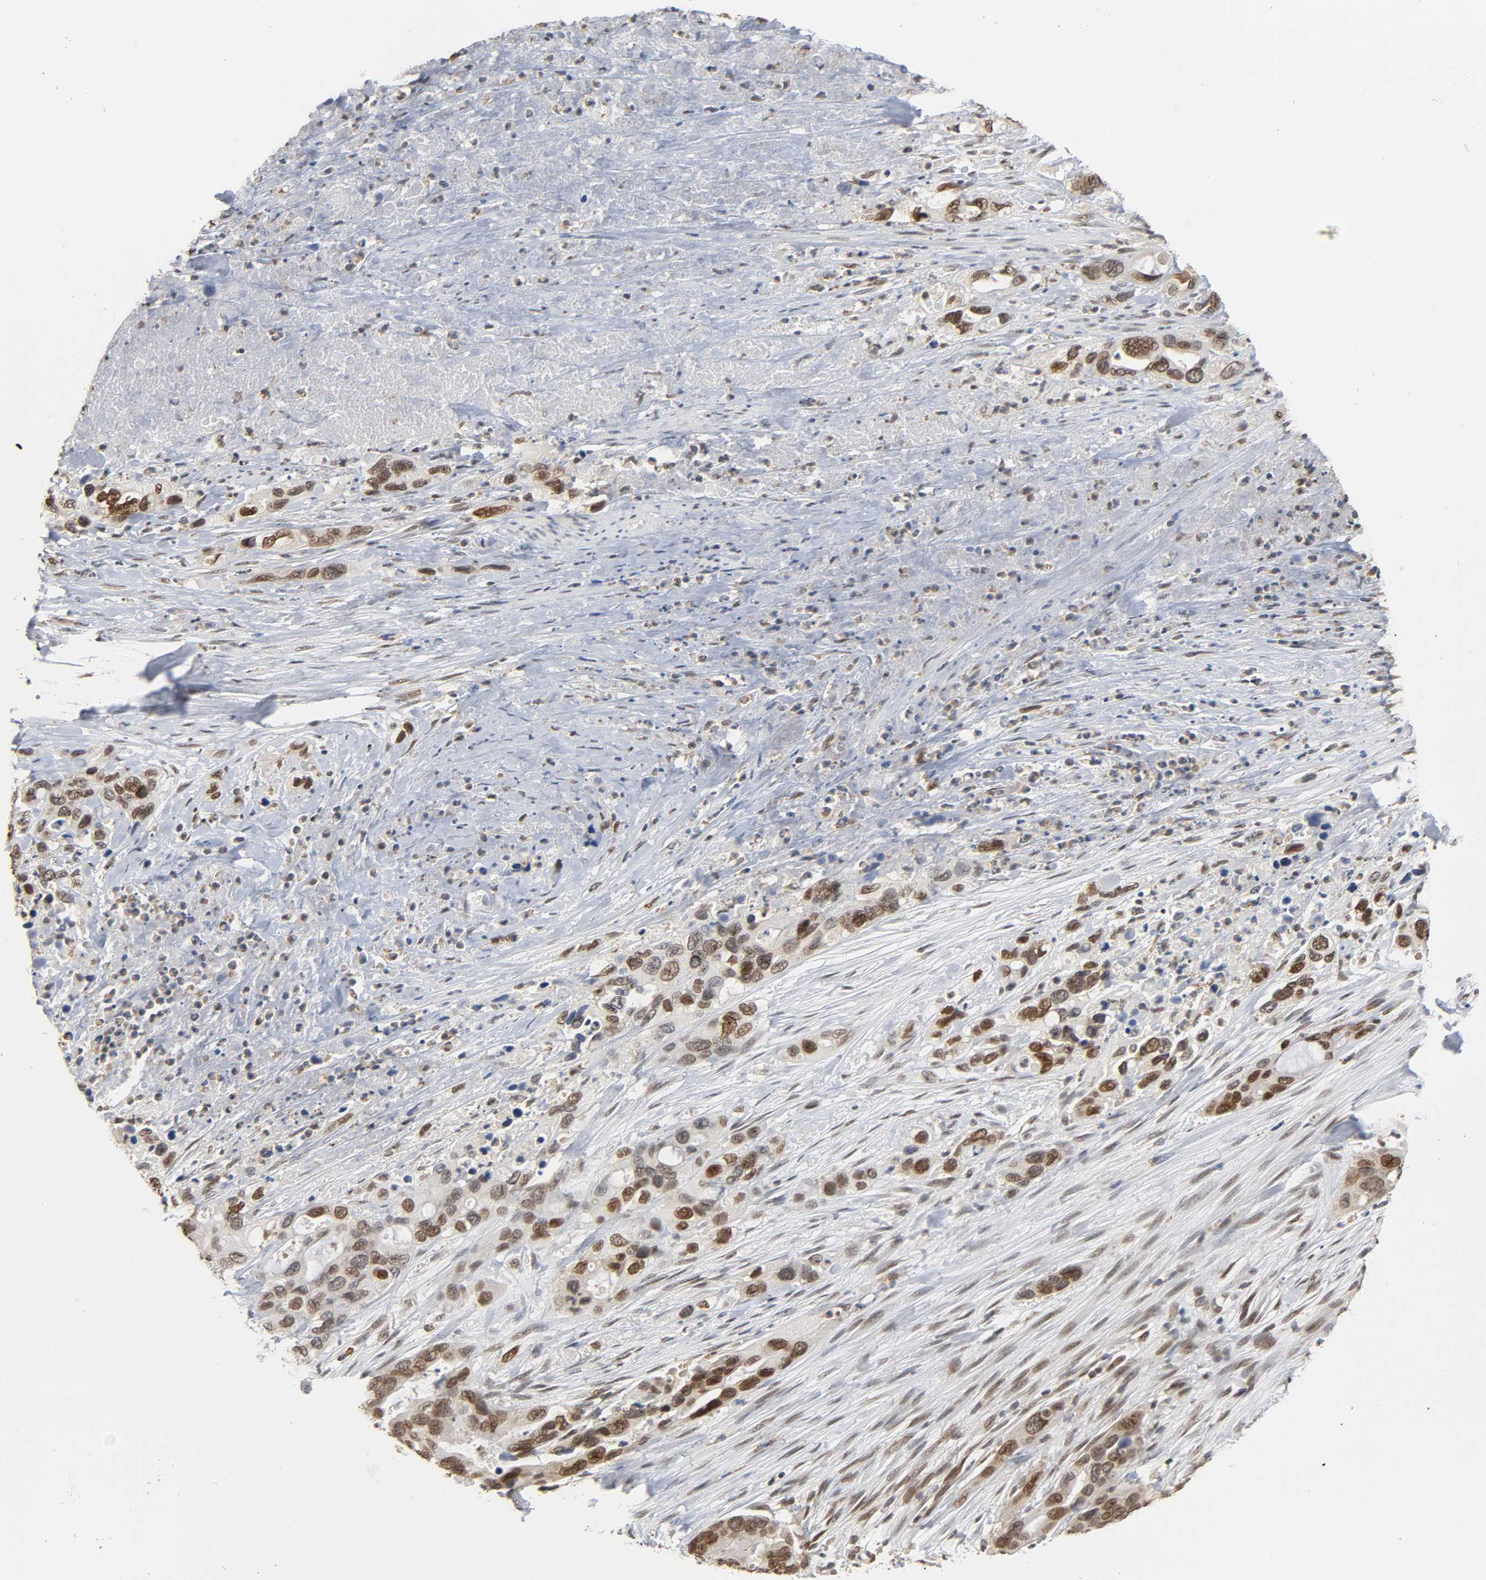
{"staining": {"intensity": "strong", "quantity": ">75%", "location": "nuclear"}, "tissue": "pancreatic cancer", "cell_type": "Tumor cells", "image_type": "cancer", "snomed": [{"axis": "morphology", "description": "Adenocarcinoma, NOS"}, {"axis": "topography", "description": "Pancreas"}], "caption": "Brown immunohistochemical staining in human pancreatic adenocarcinoma reveals strong nuclear positivity in approximately >75% of tumor cells.", "gene": "SUMO1", "patient": {"sex": "female", "age": 71}}